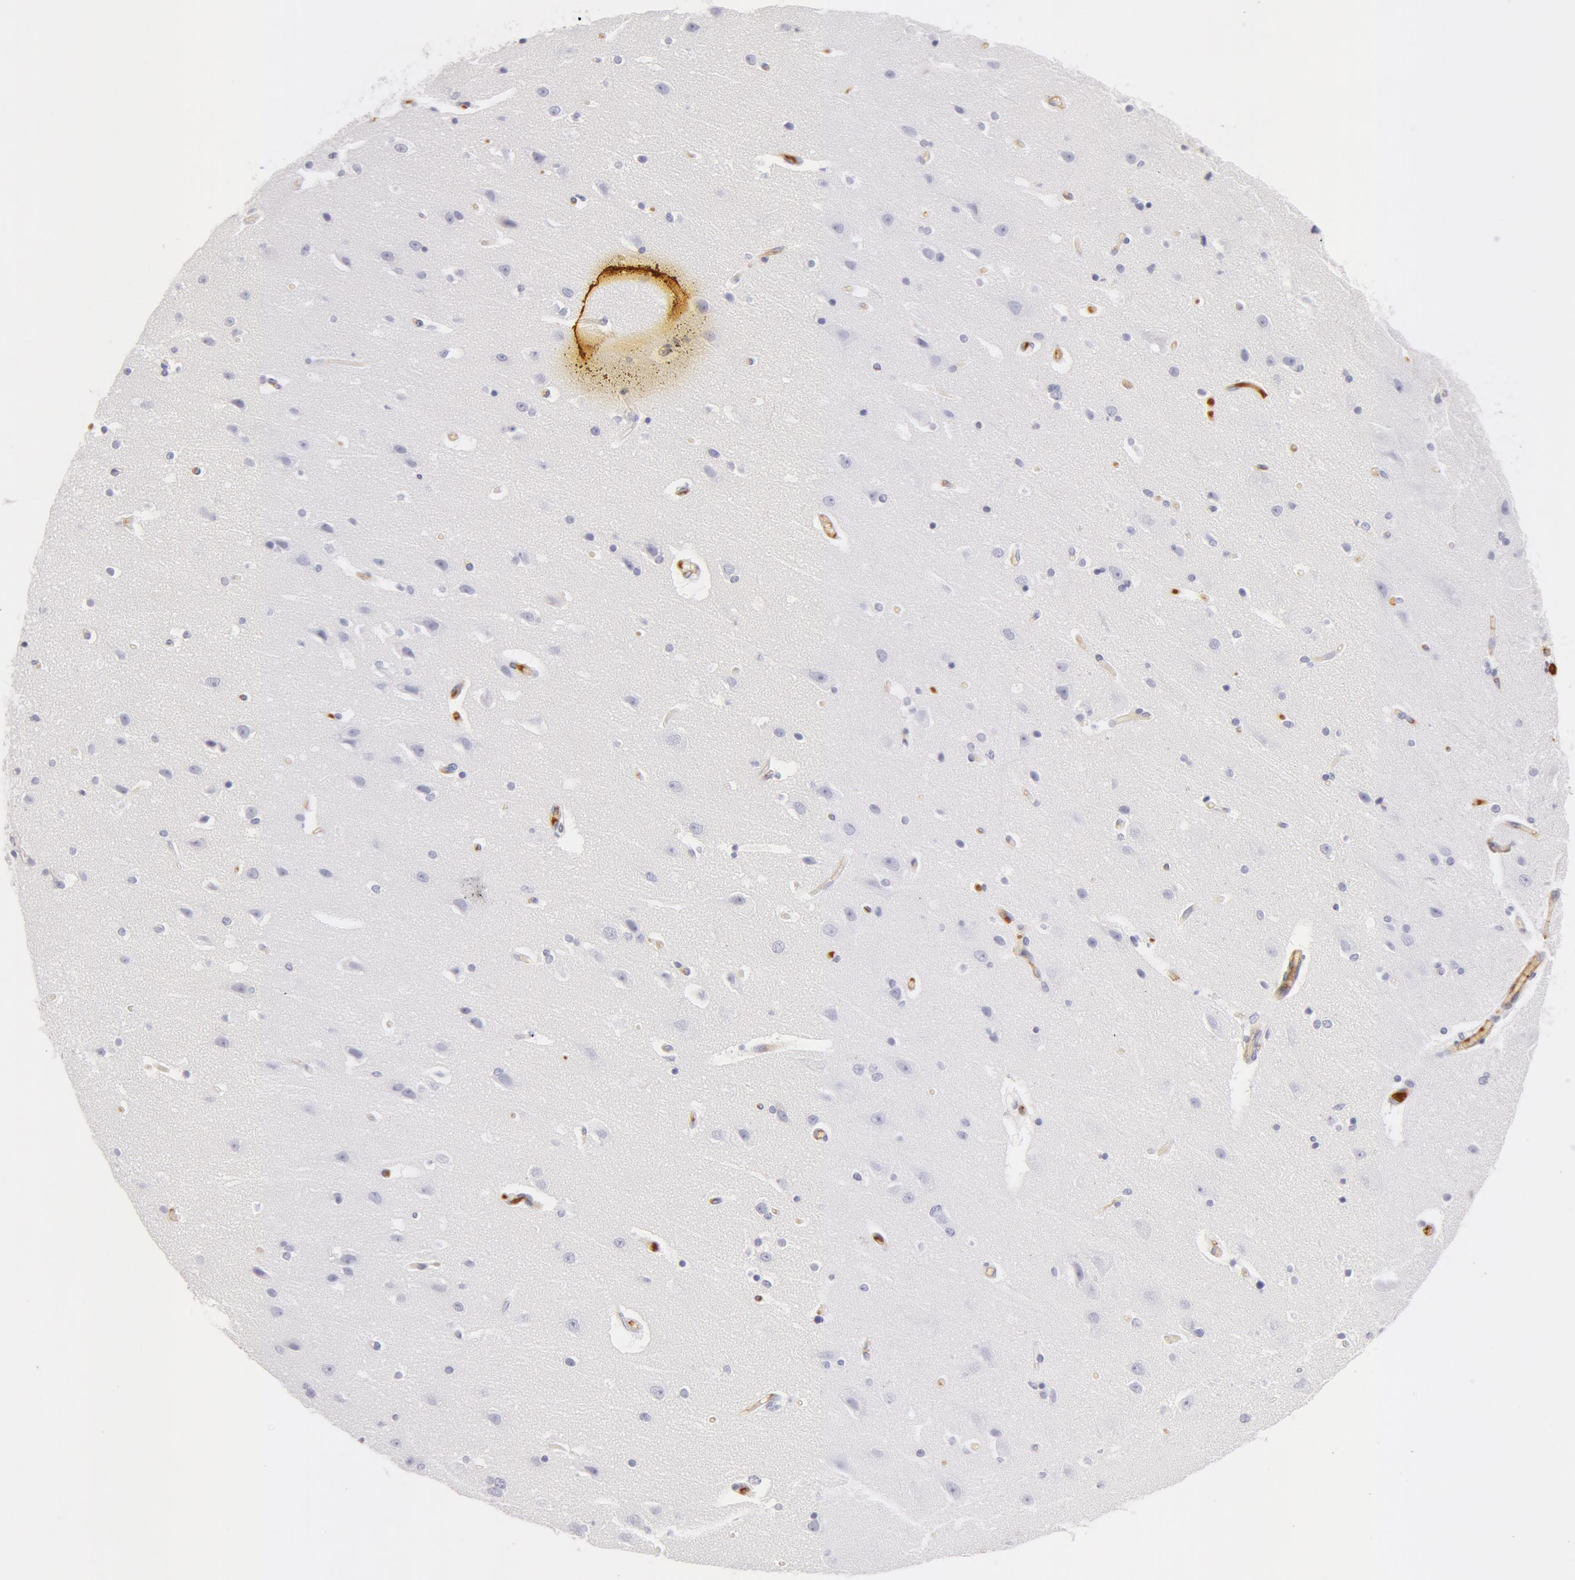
{"staining": {"intensity": "negative", "quantity": "none", "location": "none"}, "tissue": "caudate", "cell_type": "Glial cells", "image_type": "normal", "snomed": [{"axis": "morphology", "description": "Normal tissue, NOS"}, {"axis": "topography", "description": "Lateral ventricle wall"}], "caption": "This micrograph is of unremarkable caudate stained with IHC to label a protein in brown with the nuclei are counter-stained blue. There is no staining in glial cells.", "gene": "AHSG", "patient": {"sex": "female", "age": 54}}